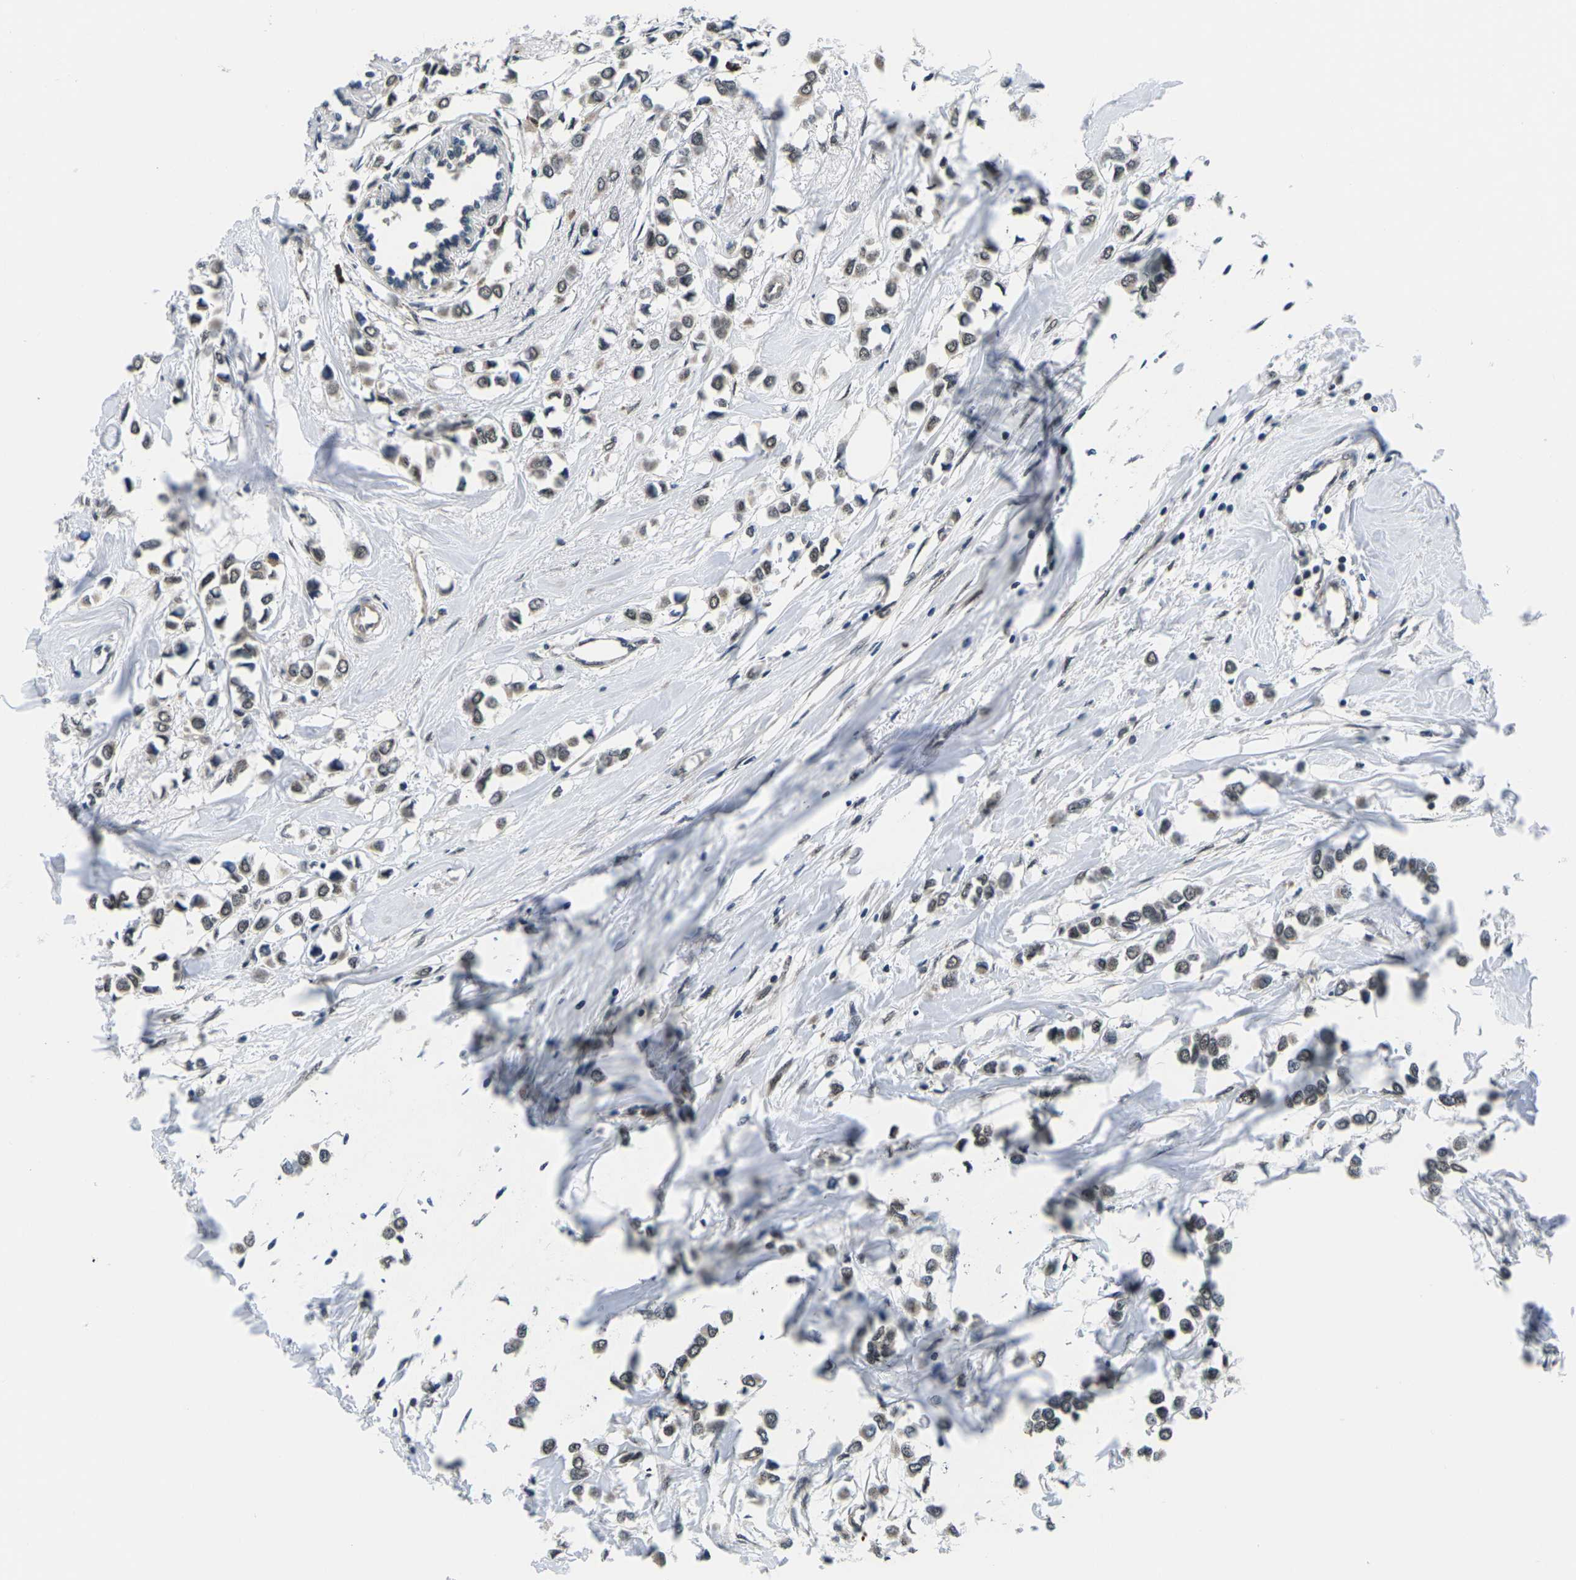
{"staining": {"intensity": "weak", "quantity": "25%-75%", "location": "cytoplasmic/membranous,nuclear"}, "tissue": "breast cancer", "cell_type": "Tumor cells", "image_type": "cancer", "snomed": [{"axis": "morphology", "description": "Lobular carcinoma"}, {"axis": "topography", "description": "Breast"}], "caption": "Protein staining of lobular carcinoma (breast) tissue exhibits weak cytoplasmic/membranous and nuclear positivity in approximately 25%-75% of tumor cells. Immunohistochemistry (ihc) stains the protein in brown and the nuclei are stained blue.", "gene": "CCNE1", "patient": {"sex": "female", "age": 51}}